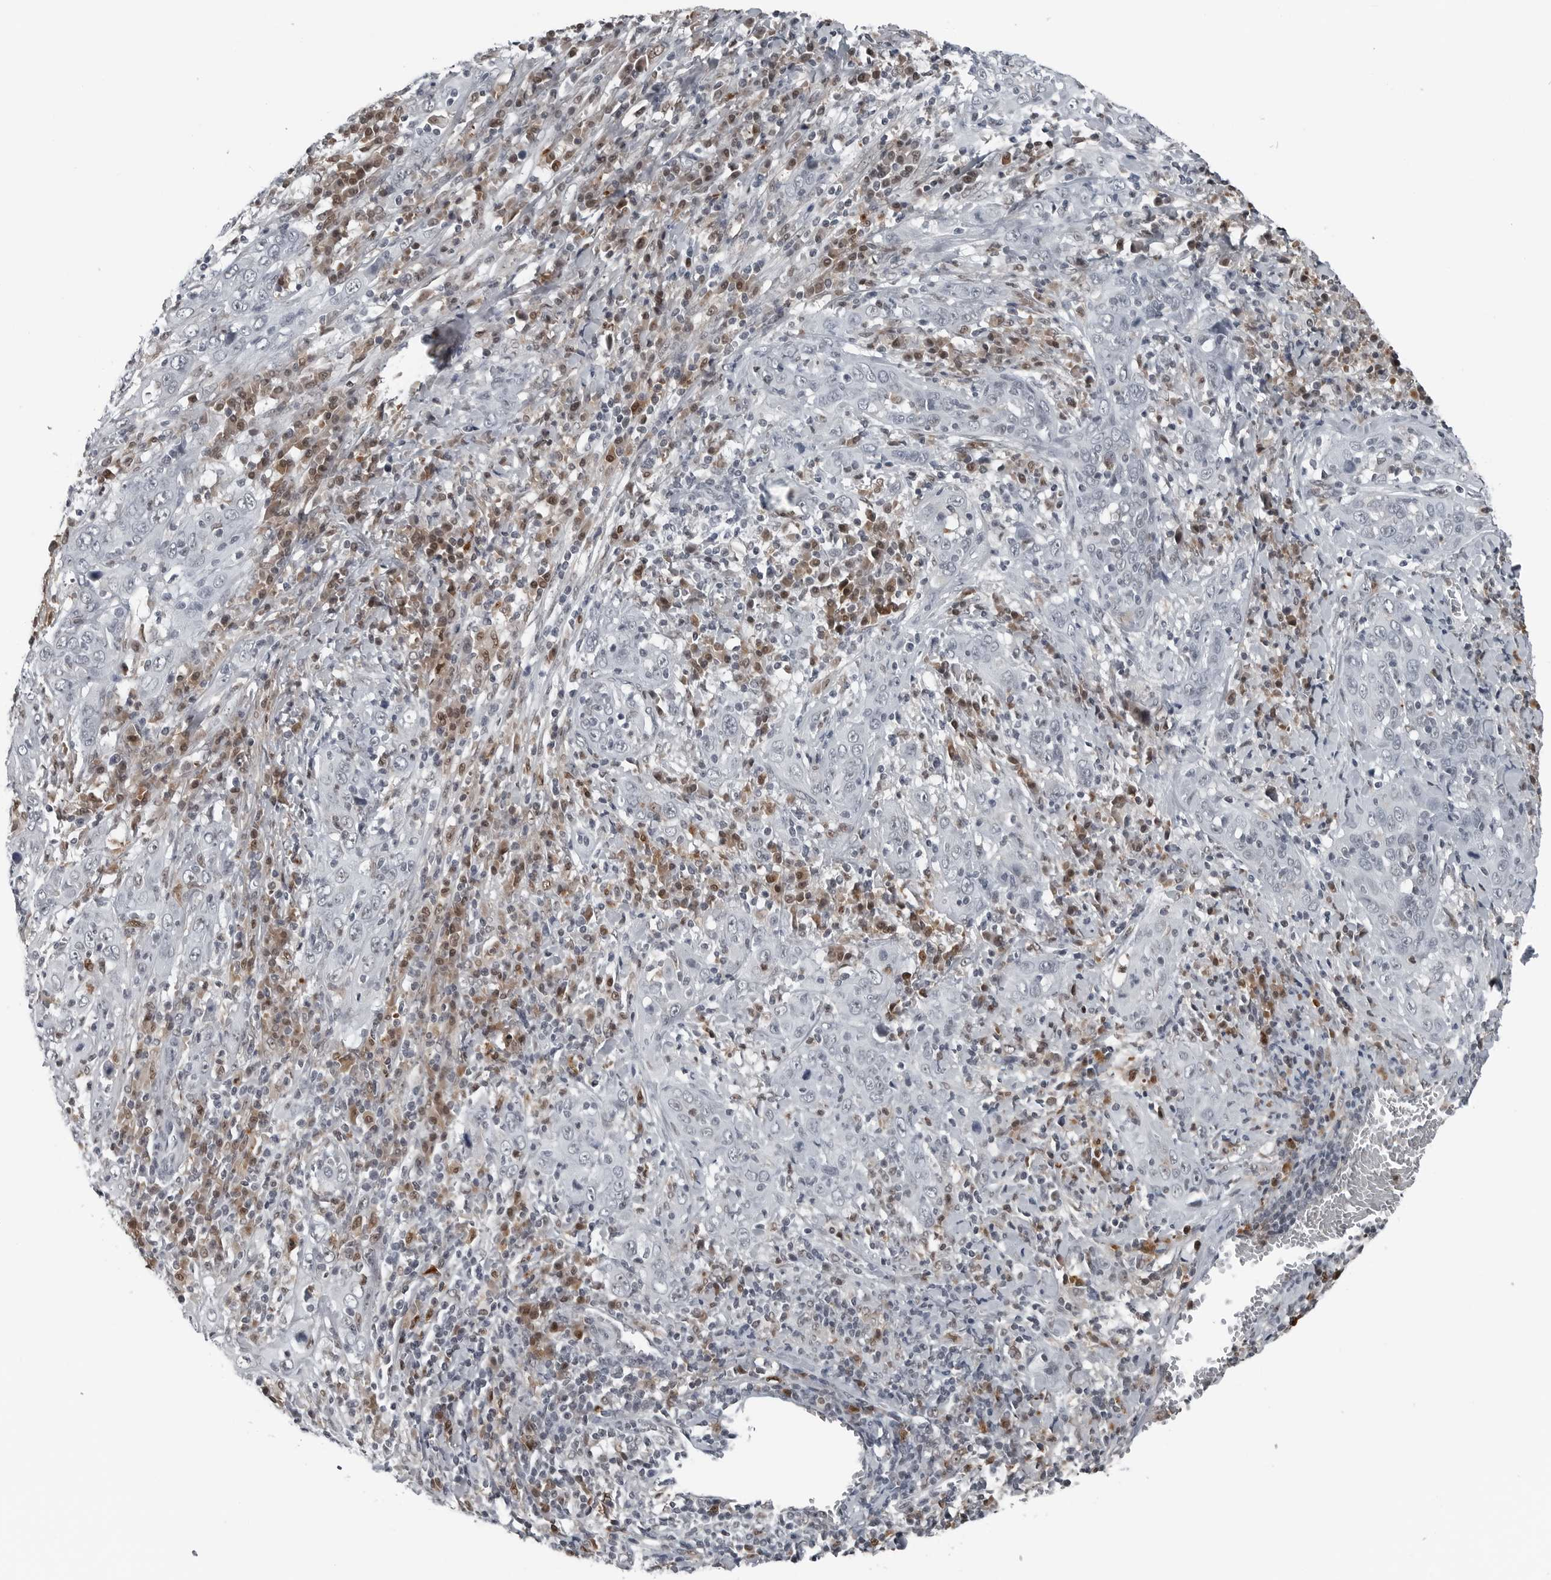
{"staining": {"intensity": "negative", "quantity": "none", "location": "none"}, "tissue": "cervical cancer", "cell_type": "Tumor cells", "image_type": "cancer", "snomed": [{"axis": "morphology", "description": "Squamous cell carcinoma, NOS"}, {"axis": "topography", "description": "Cervix"}], "caption": "Tumor cells show no significant expression in cervical squamous cell carcinoma.", "gene": "AKR1A1", "patient": {"sex": "female", "age": 46}}